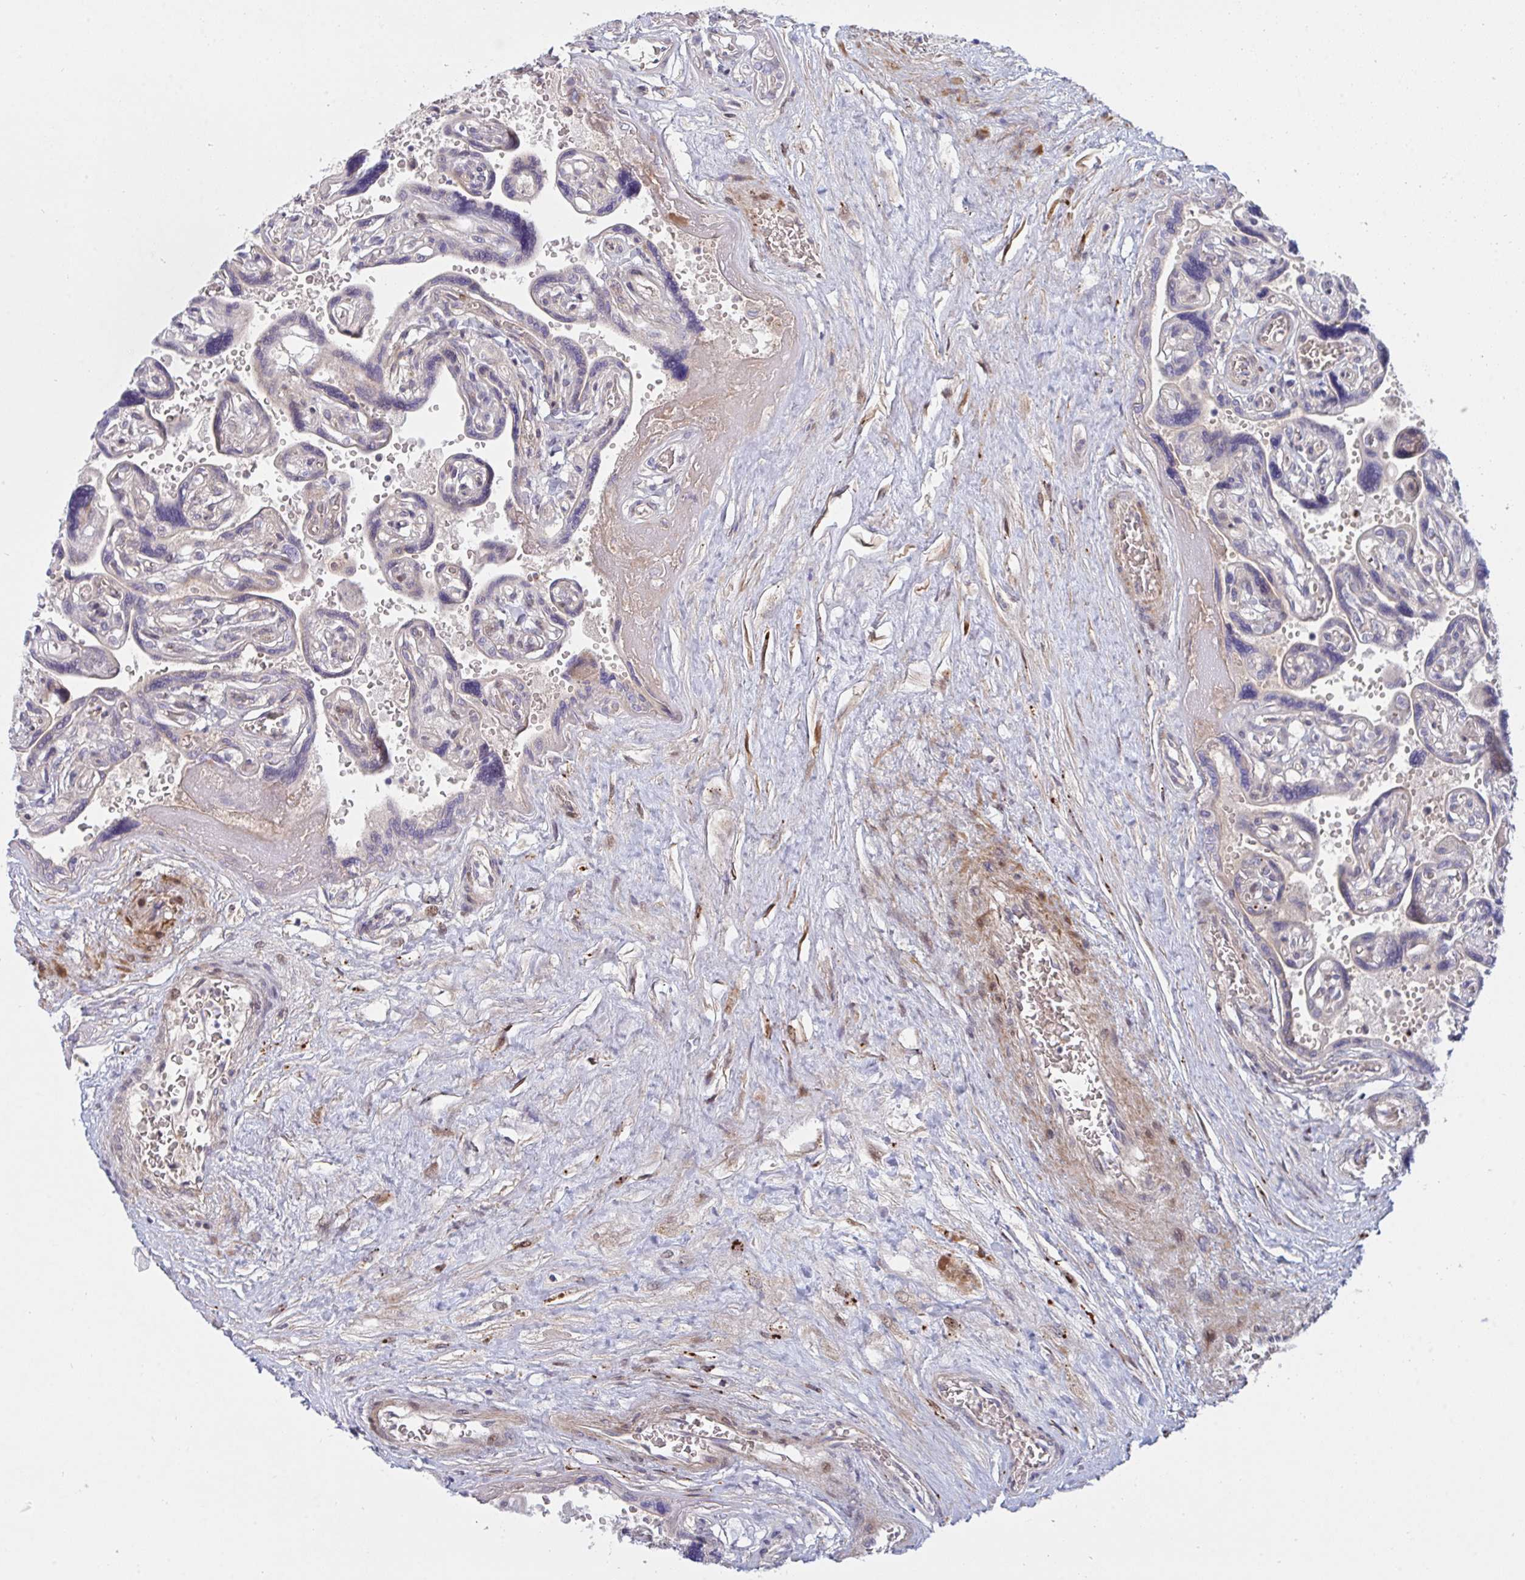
{"staining": {"intensity": "negative", "quantity": "none", "location": "none"}, "tissue": "placenta", "cell_type": "Decidual cells", "image_type": "normal", "snomed": [{"axis": "morphology", "description": "Normal tissue, NOS"}, {"axis": "topography", "description": "Placenta"}], "caption": "Decidual cells show no significant protein positivity in benign placenta. (DAB (3,3'-diaminobenzidine) immunohistochemistry visualized using brightfield microscopy, high magnification).", "gene": "TNFSF4", "patient": {"sex": "female", "age": 32}}